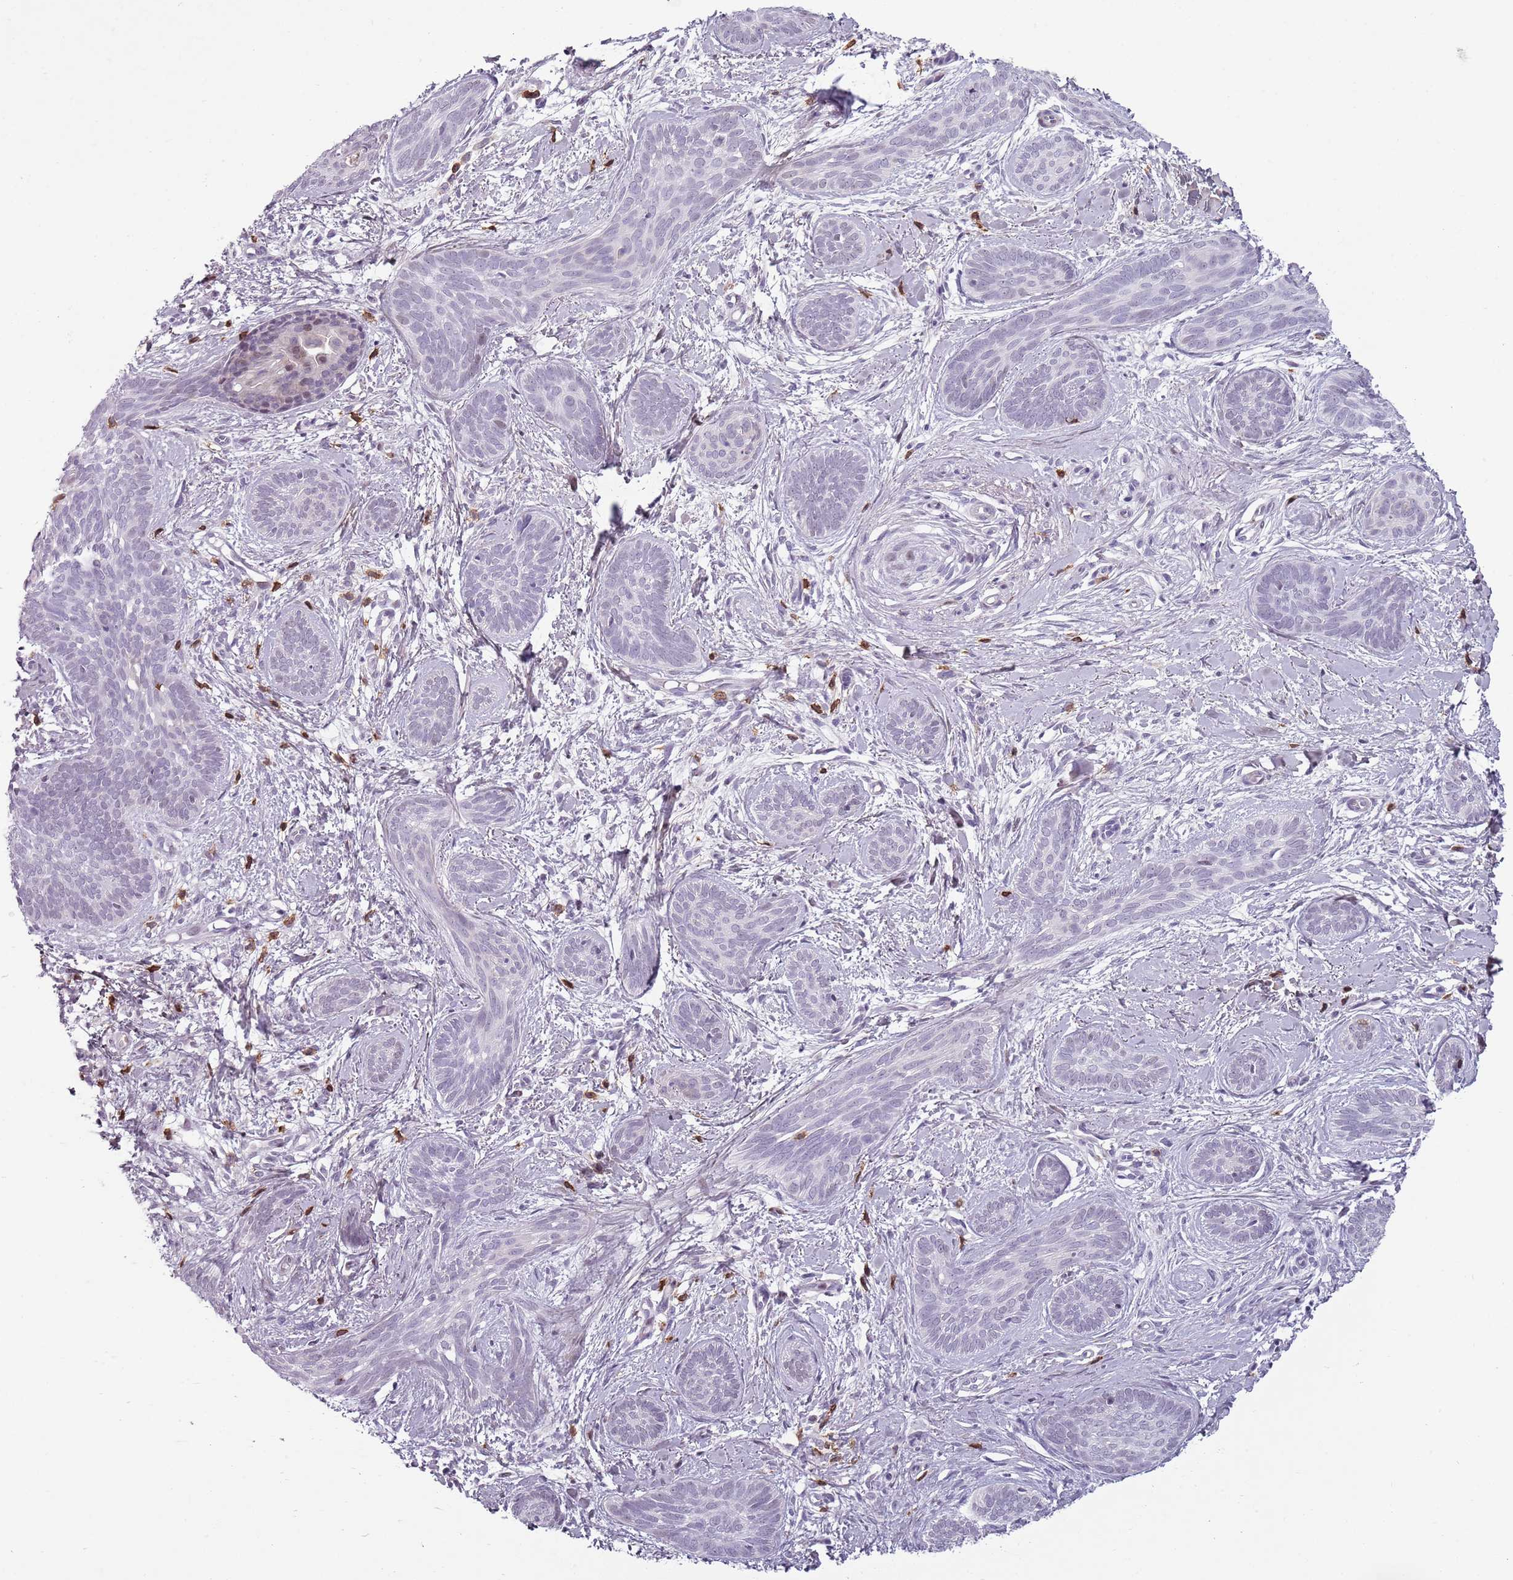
{"staining": {"intensity": "negative", "quantity": "none", "location": "none"}, "tissue": "skin cancer", "cell_type": "Tumor cells", "image_type": "cancer", "snomed": [{"axis": "morphology", "description": "Basal cell carcinoma"}, {"axis": "topography", "description": "Skin"}], "caption": "Immunohistochemistry (IHC) image of neoplastic tissue: human skin basal cell carcinoma stained with DAB shows no significant protein expression in tumor cells.", "gene": "ZNF583", "patient": {"sex": "female", "age": 81}}